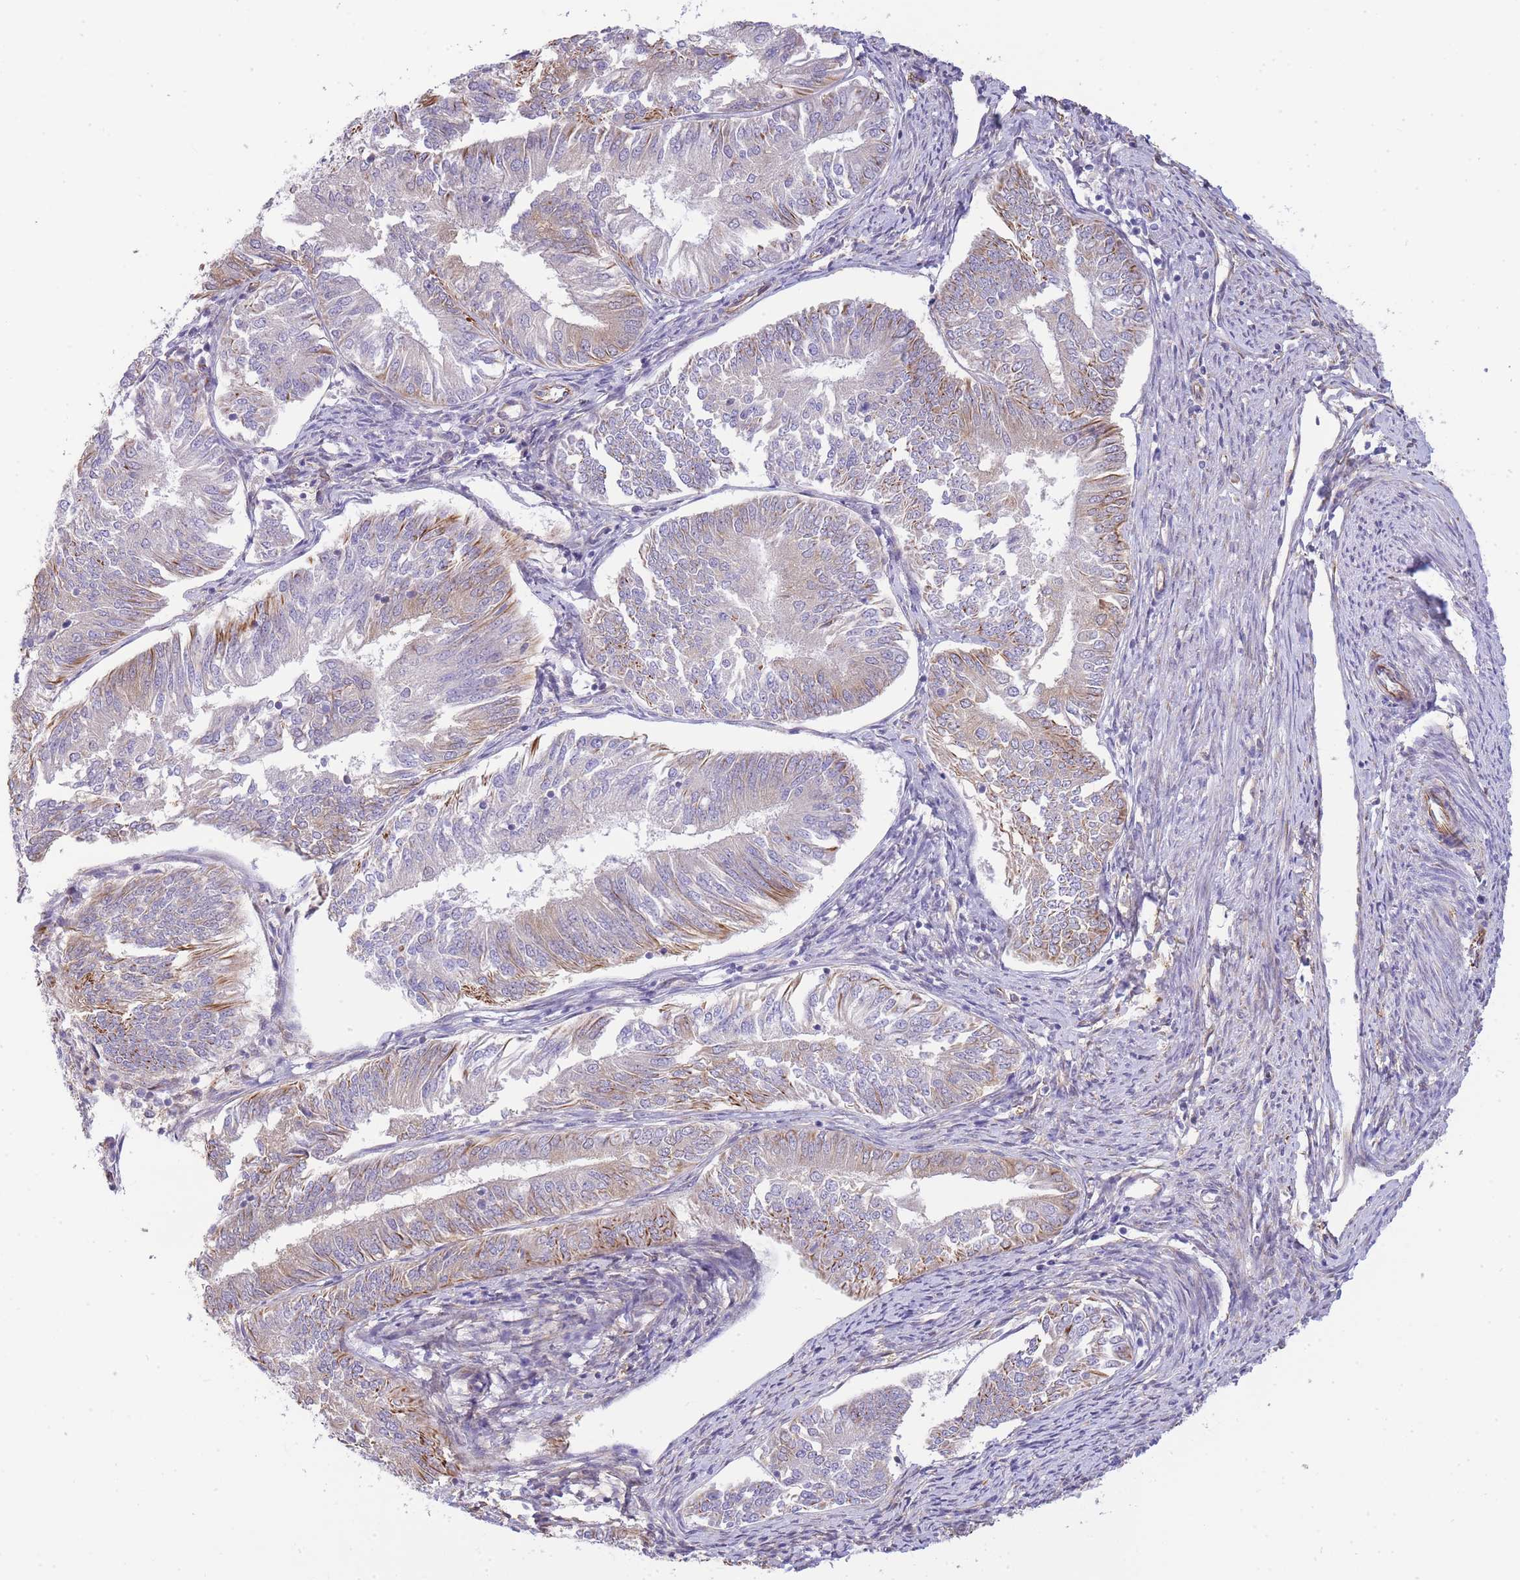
{"staining": {"intensity": "moderate", "quantity": "<25%", "location": "cytoplasmic/membranous"}, "tissue": "endometrial cancer", "cell_type": "Tumor cells", "image_type": "cancer", "snomed": [{"axis": "morphology", "description": "Adenocarcinoma, NOS"}, {"axis": "topography", "description": "Endometrium"}], "caption": "High-power microscopy captured an immunohistochemistry (IHC) histopathology image of endometrial adenocarcinoma, revealing moderate cytoplasmic/membranous staining in about <25% of tumor cells.", "gene": "ECPAS", "patient": {"sex": "female", "age": 58}}